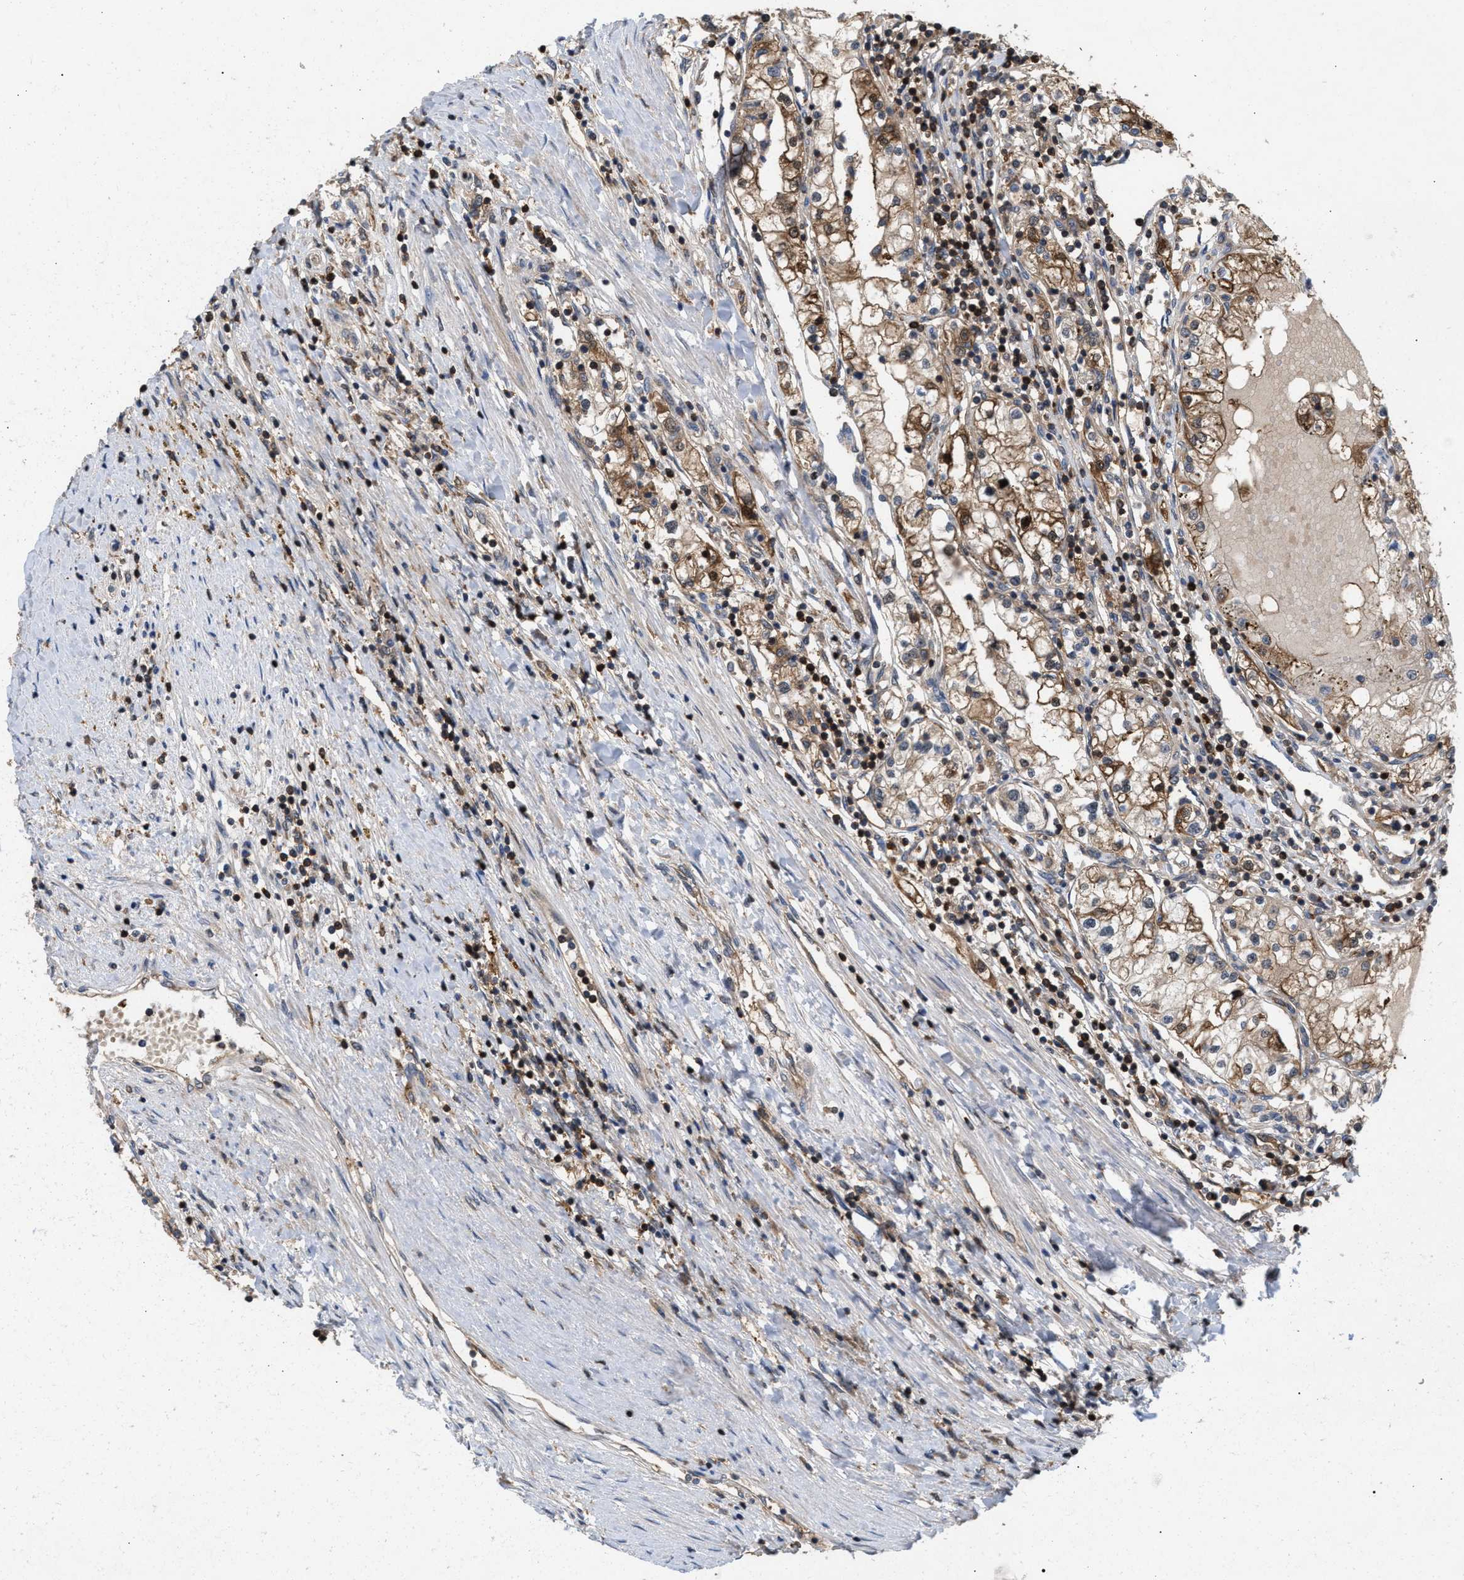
{"staining": {"intensity": "strong", "quantity": ">75%", "location": "cytoplasmic/membranous"}, "tissue": "renal cancer", "cell_type": "Tumor cells", "image_type": "cancer", "snomed": [{"axis": "morphology", "description": "Adenocarcinoma, NOS"}, {"axis": "topography", "description": "Kidney"}], "caption": "Immunohistochemistry of renal adenocarcinoma shows high levels of strong cytoplasmic/membranous expression in approximately >75% of tumor cells.", "gene": "GLOD4", "patient": {"sex": "male", "age": 68}}